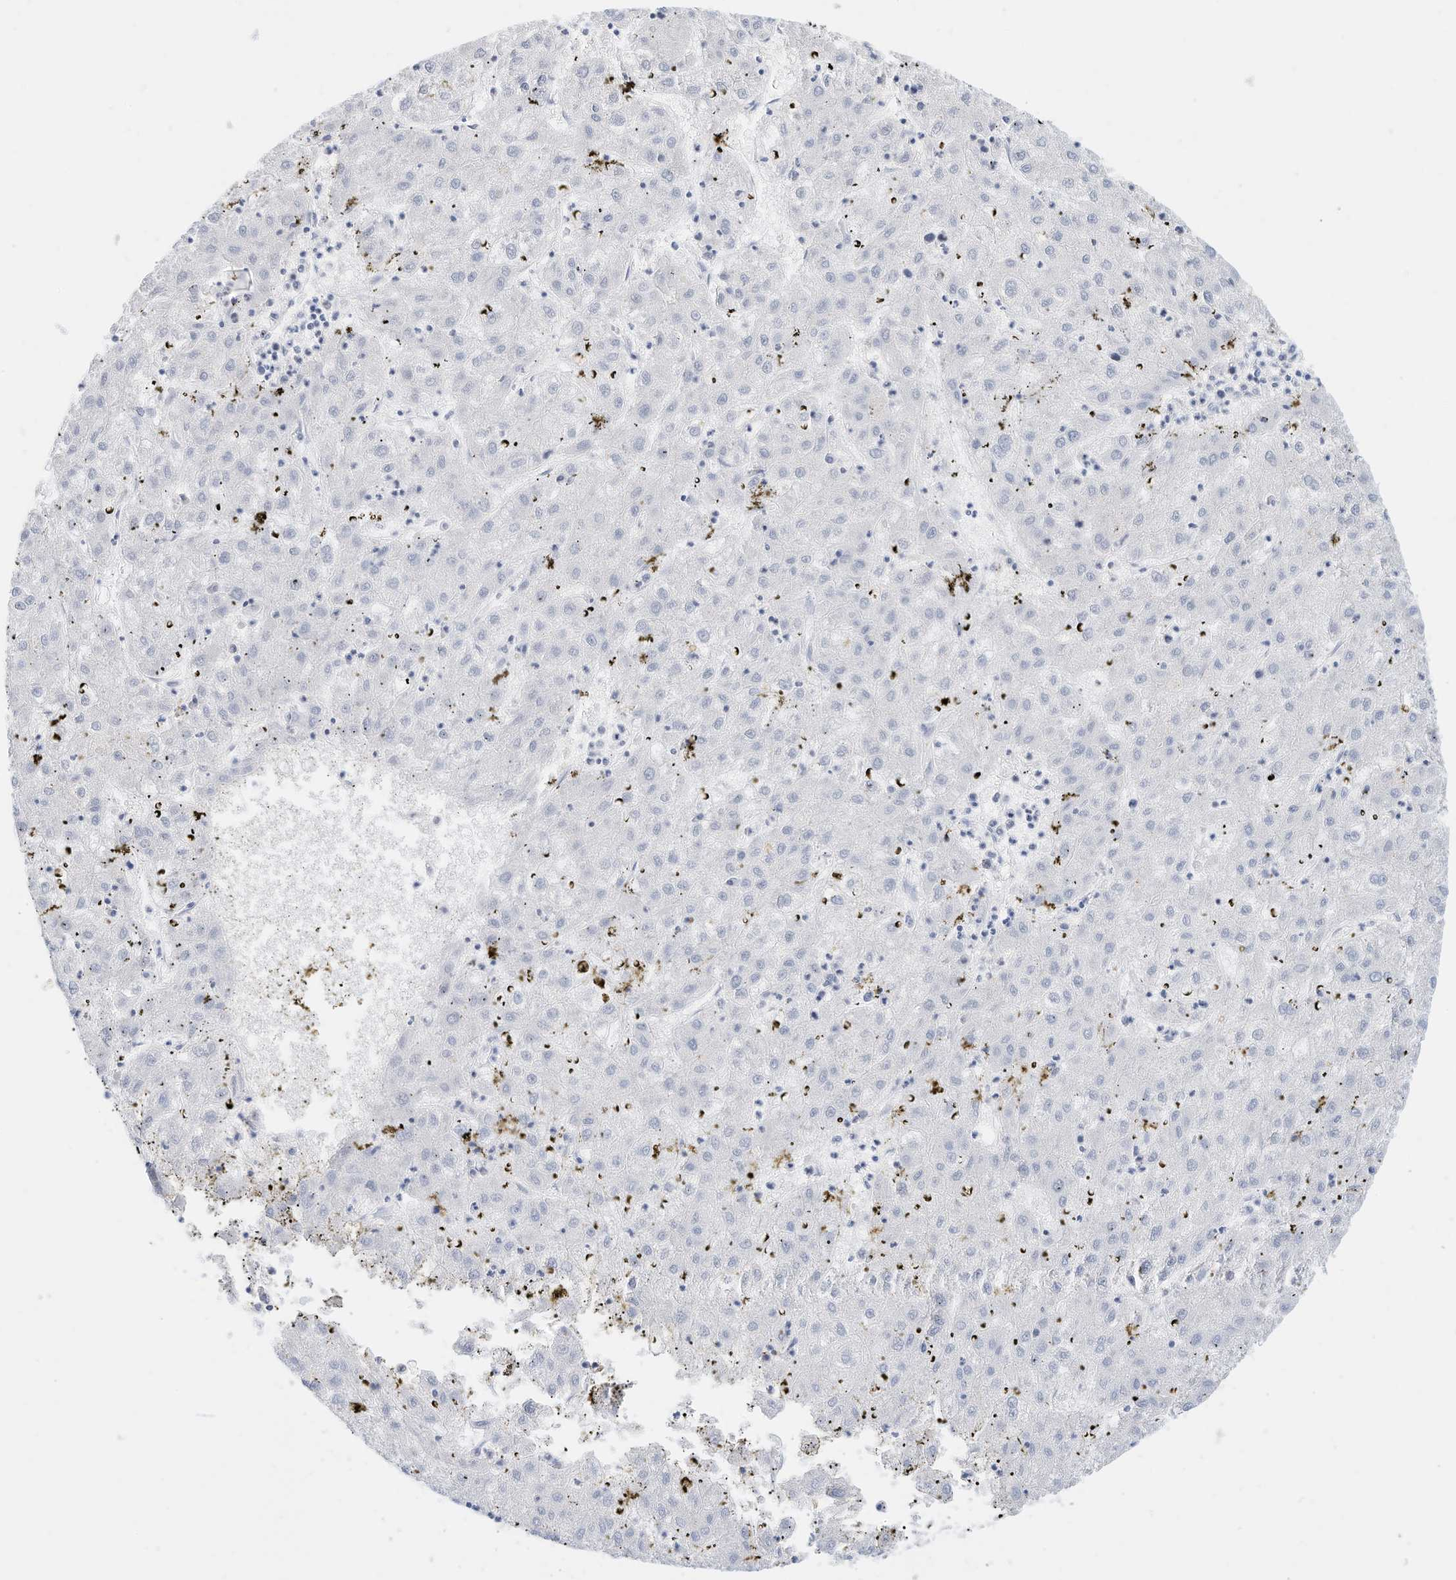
{"staining": {"intensity": "negative", "quantity": "none", "location": "none"}, "tissue": "liver cancer", "cell_type": "Tumor cells", "image_type": "cancer", "snomed": [{"axis": "morphology", "description": "Carcinoma, Hepatocellular, NOS"}, {"axis": "topography", "description": "Liver"}], "caption": "A histopathology image of human liver cancer is negative for staining in tumor cells.", "gene": "OGT", "patient": {"sex": "male", "age": 72}}